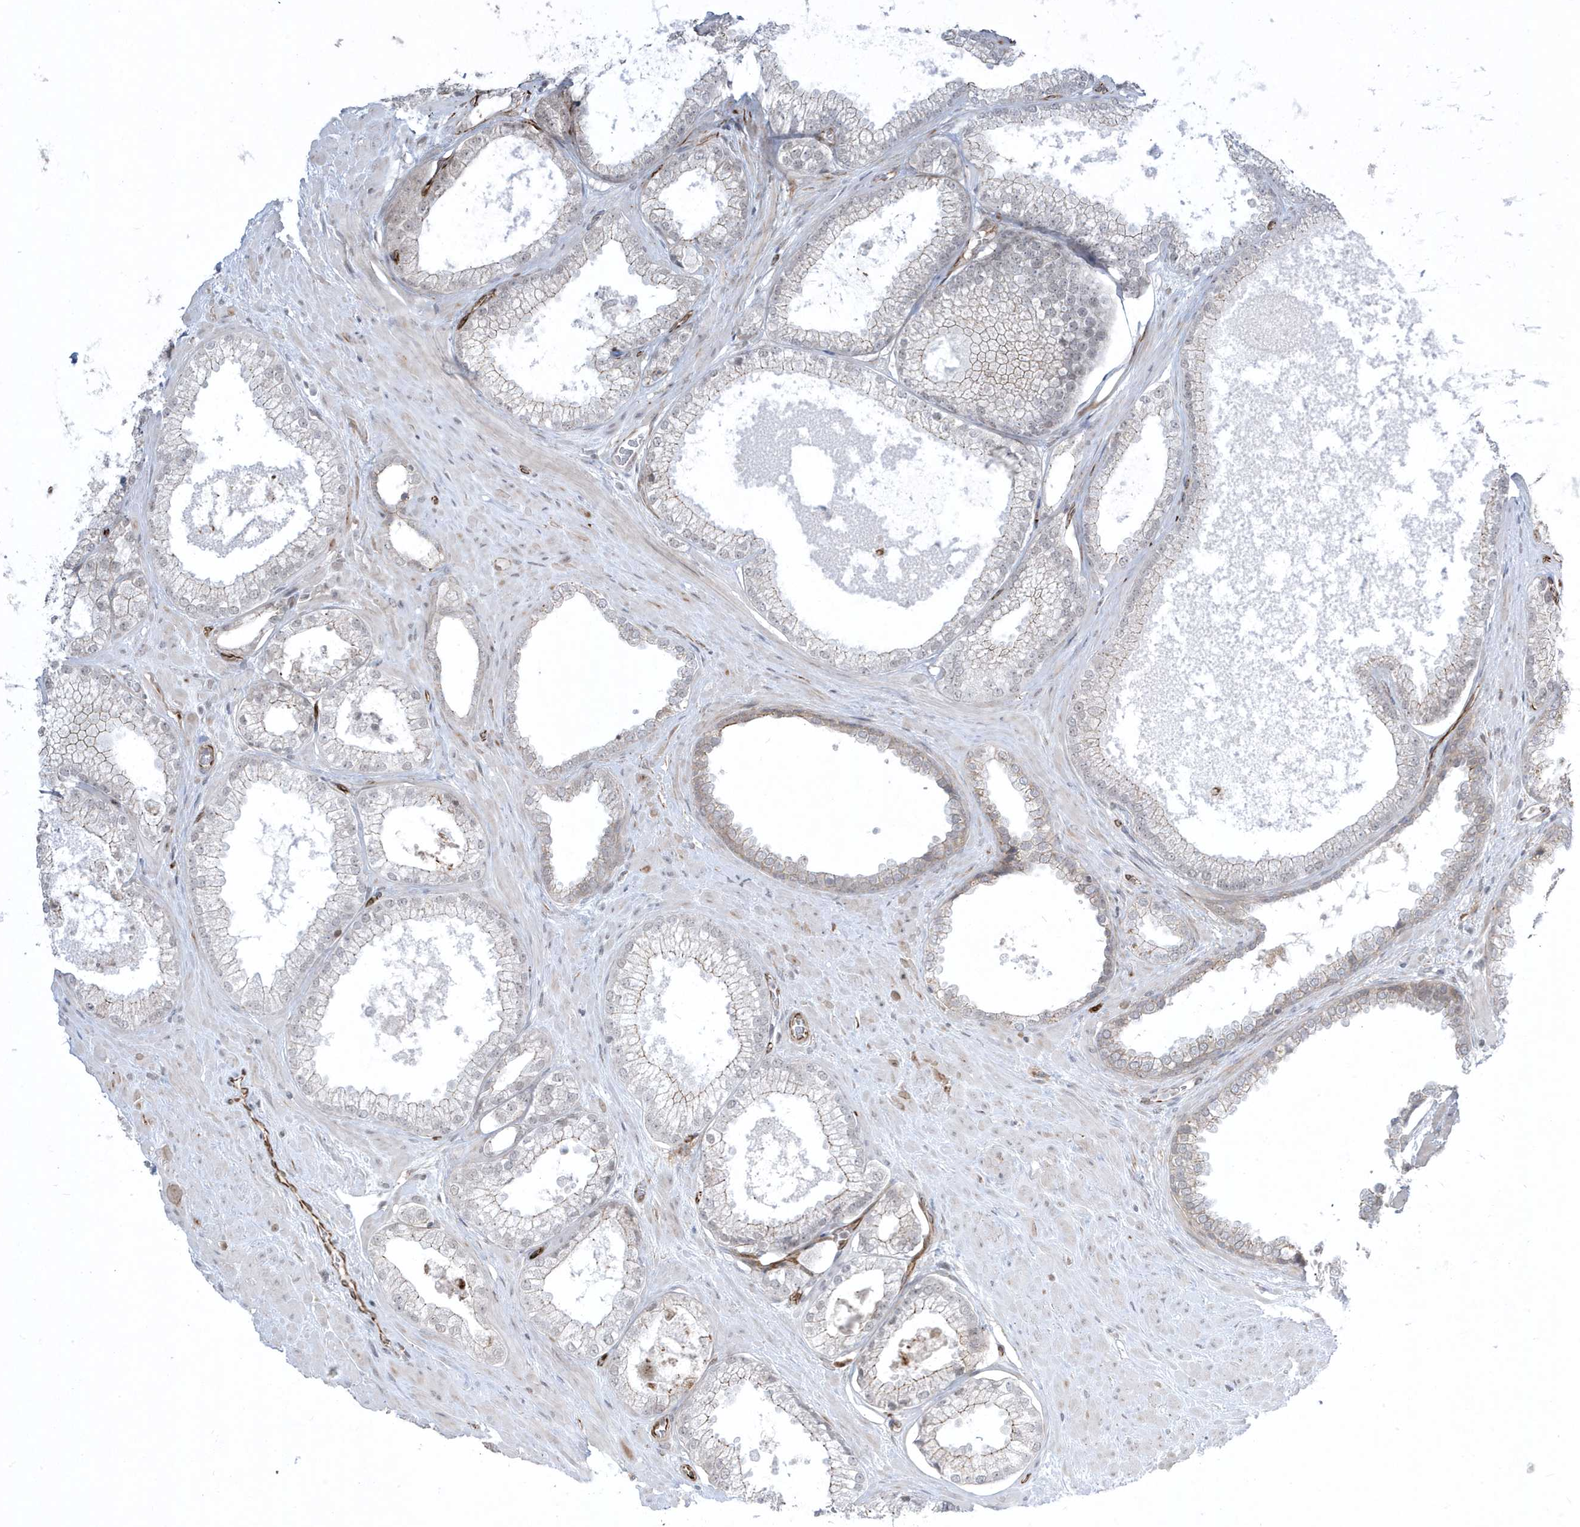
{"staining": {"intensity": "weak", "quantity": "<25%", "location": "cytoplasmic/membranous"}, "tissue": "prostate cancer", "cell_type": "Tumor cells", "image_type": "cancer", "snomed": [{"axis": "morphology", "description": "Adenocarcinoma, Low grade"}, {"axis": "topography", "description": "Prostate"}], "caption": "IHC histopathology image of prostate cancer stained for a protein (brown), which shows no positivity in tumor cells.", "gene": "ADAMTSL3", "patient": {"sex": "male", "age": 62}}